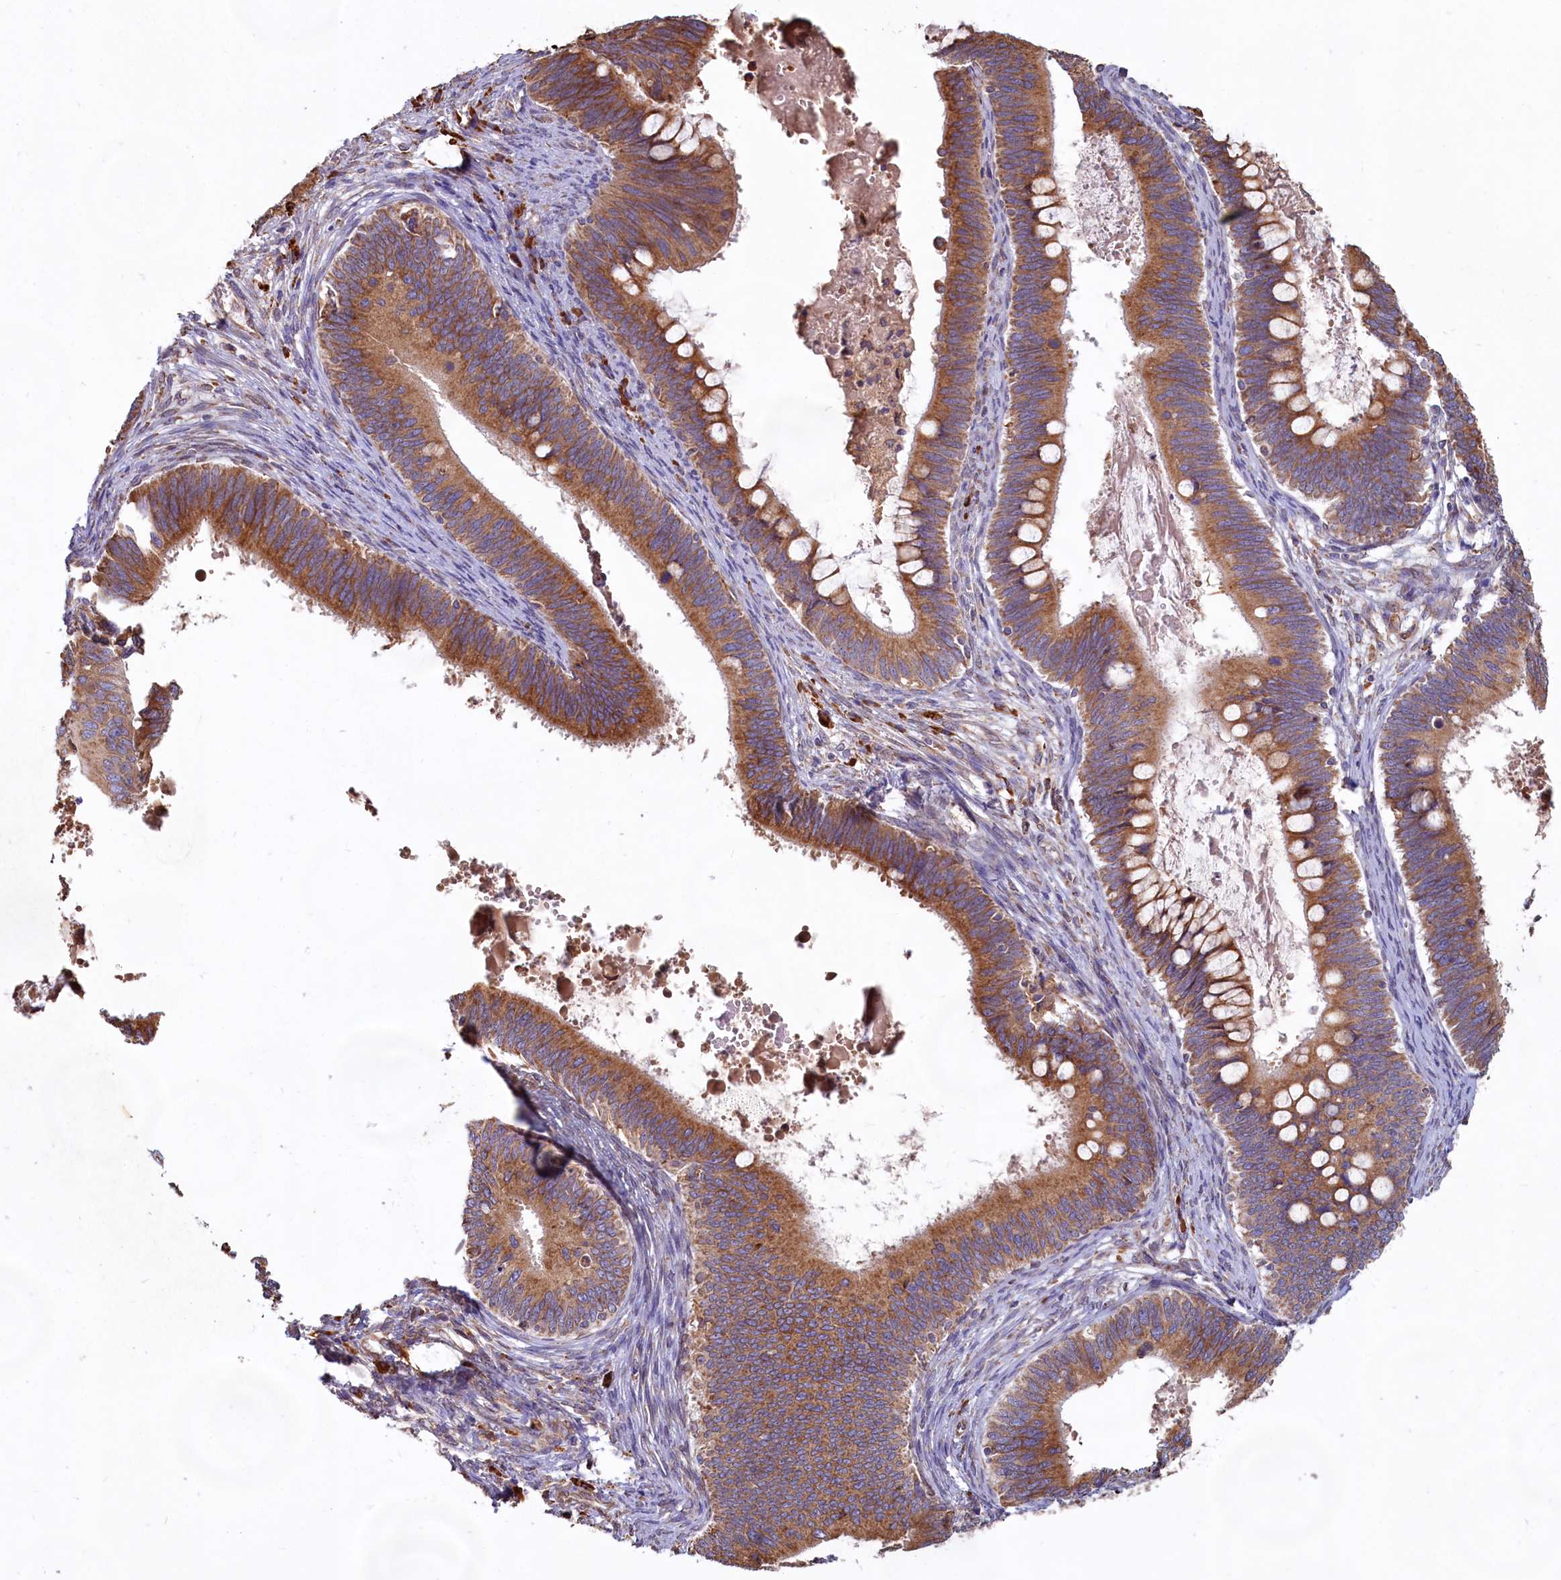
{"staining": {"intensity": "strong", "quantity": ">75%", "location": "cytoplasmic/membranous"}, "tissue": "cervical cancer", "cell_type": "Tumor cells", "image_type": "cancer", "snomed": [{"axis": "morphology", "description": "Adenocarcinoma, NOS"}, {"axis": "topography", "description": "Cervix"}], "caption": "High-magnification brightfield microscopy of cervical adenocarcinoma stained with DAB (3,3'-diaminobenzidine) (brown) and counterstained with hematoxylin (blue). tumor cells exhibit strong cytoplasmic/membranous staining is present in approximately>75% of cells. The protein is stained brown, and the nuclei are stained in blue (DAB IHC with brightfield microscopy, high magnification).", "gene": "TBC1D19", "patient": {"sex": "female", "age": 42}}